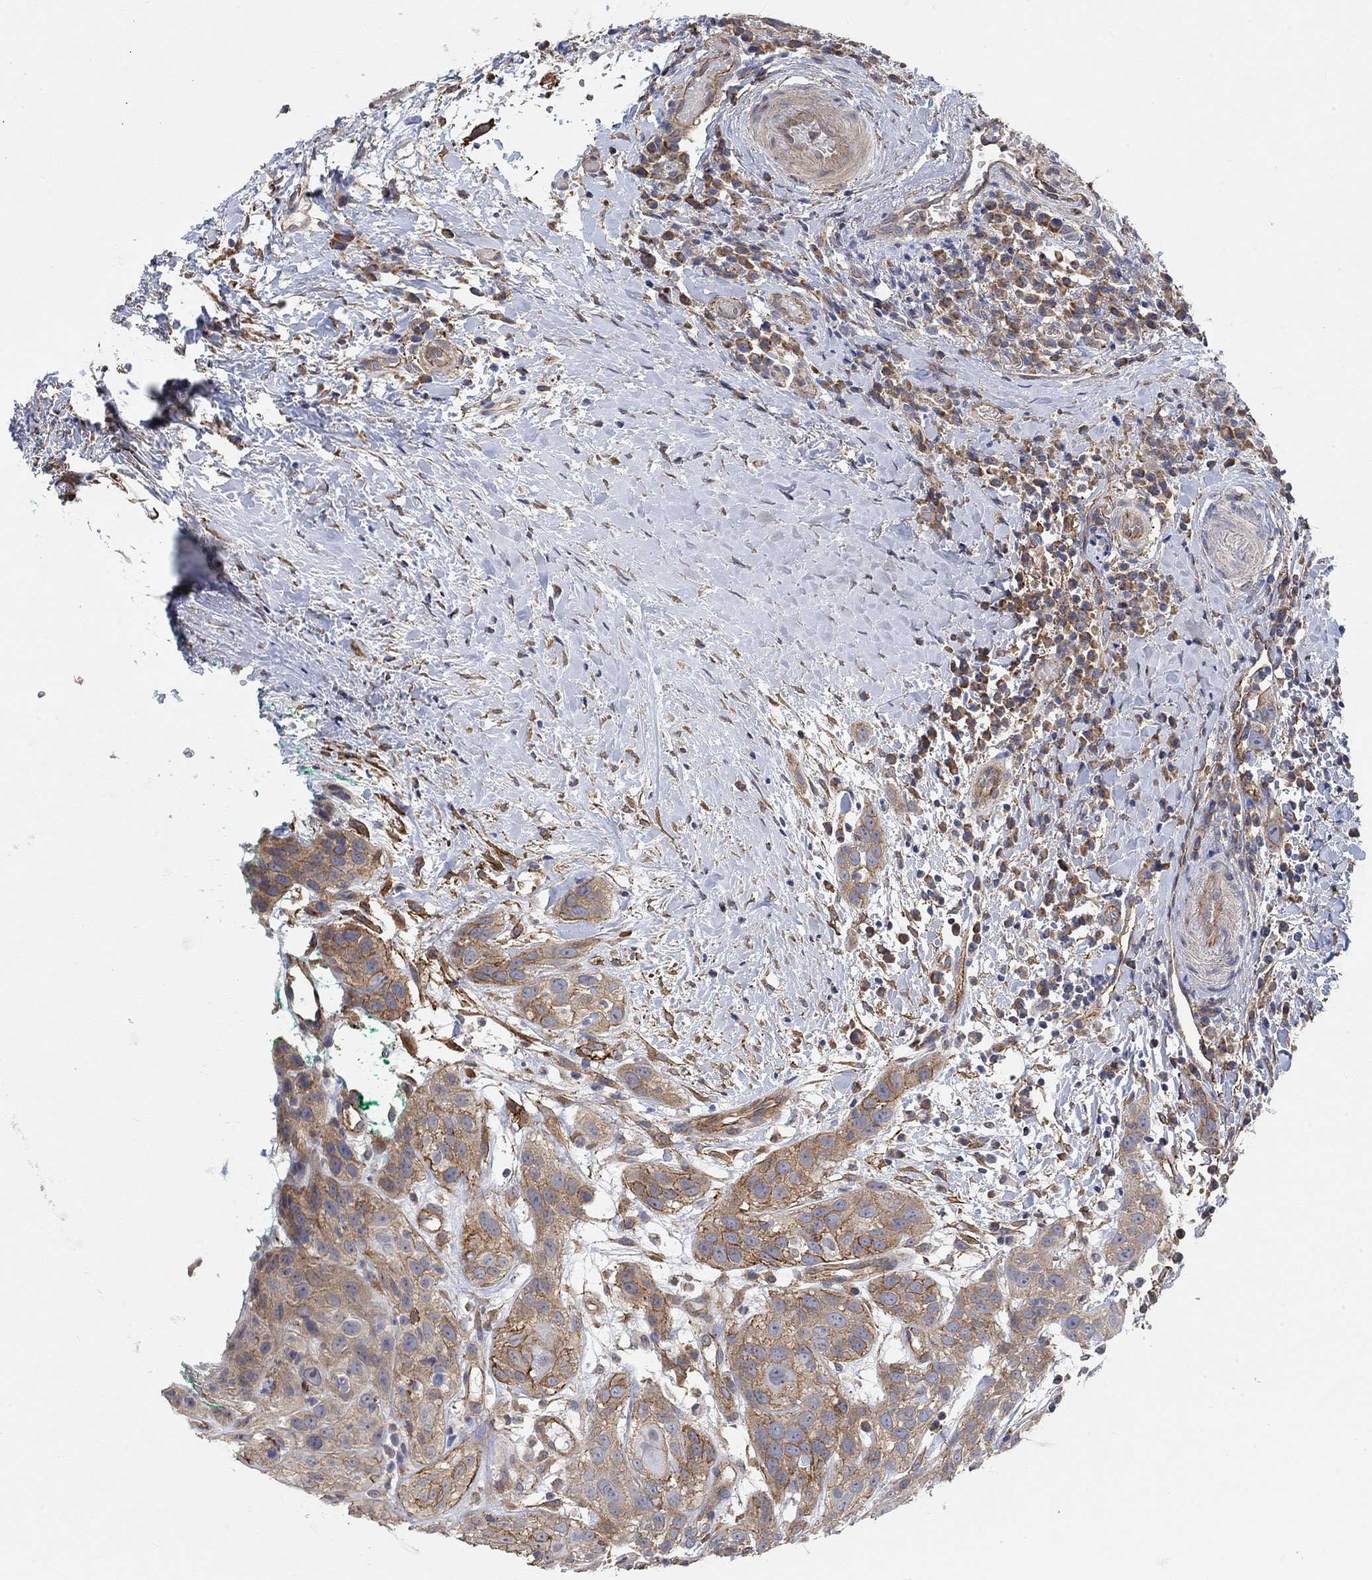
{"staining": {"intensity": "moderate", "quantity": "25%-75%", "location": "cytoplasmic/membranous"}, "tissue": "head and neck cancer", "cell_type": "Tumor cells", "image_type": "cancer", "snomed": [{"axis": "morphology", "description": "Normal tissue, NOS"}, {"axis": "morphology", "description": "Squamous cell carcinoma, NOS"}, {"axis": "topography", "description": "Oral tissue"}, {"axis": "topography", "description": "Salivary gland"}, {"axis": "topography", "description": "Head-Neck"}], "caption": "Head and neck cancer (squamous cell carcinoma) stained for a protein displays moderate cytoplasmic/membranous positivity in tumor cells.", "gene": "SYT16", "patient": {"sex": "female", "age": 62}}